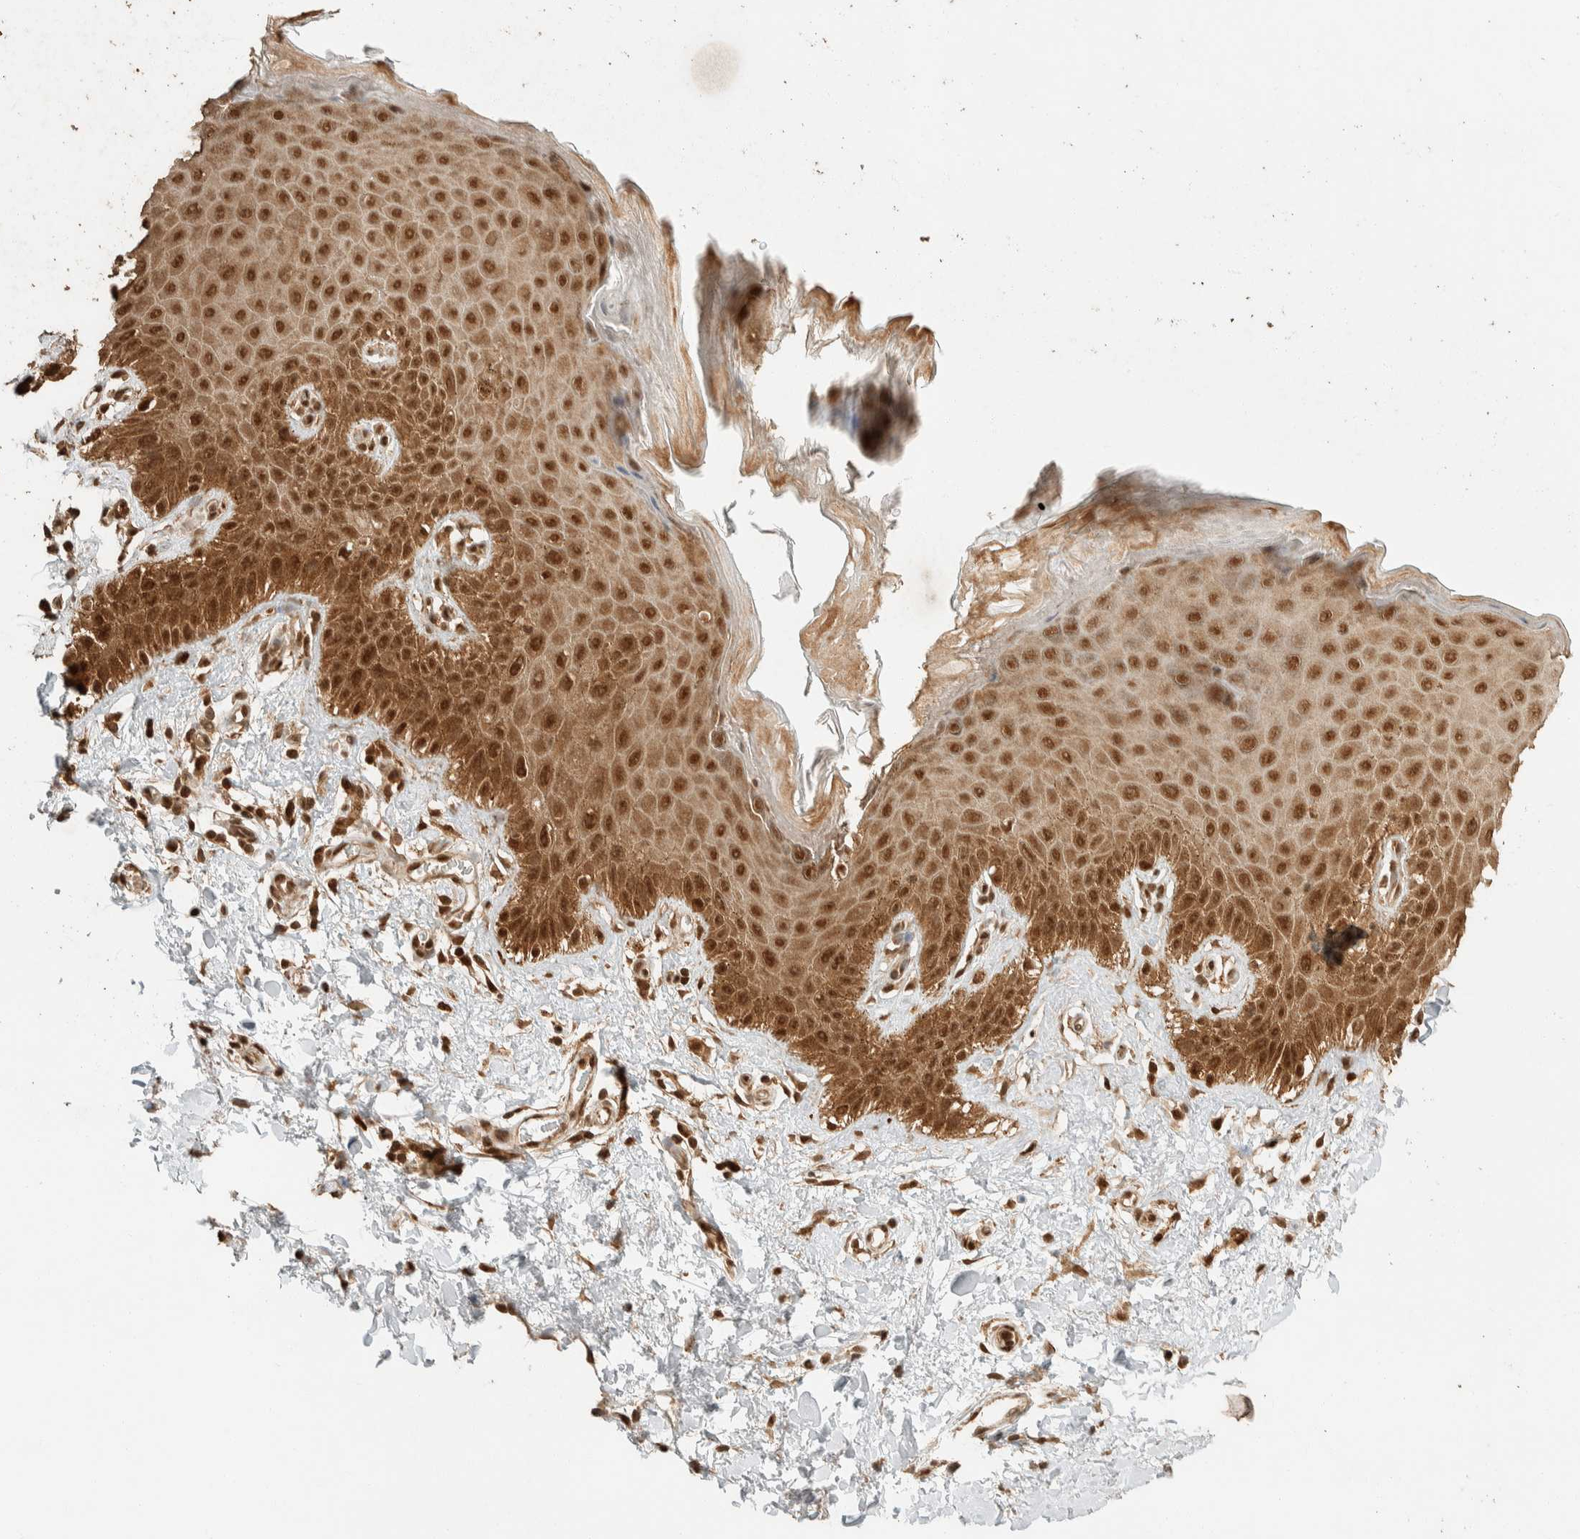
{"staining": {"intensity": "strong", "quantity": ">75%", "location": "cytoplasmic/membranous,nuclear"}, "tissue": "skin", "cell_type": "Epidermal cells", "image_type": "normal", "snomed": [{"axis": "morphology", "description": "Normal tissue, NOS"}, {"axis": "topography", "description": "Anal"}], "caption": "Skin stained with DAB (3,3'-diaminobenzidine) immunohistochemistry (IHC) displays high levels of strong cytoplasmic/membranous,nuclear expression in about >75% of epidermal cells. The protein of interest is shown in brown color, while the nuclei are stained blue.", "gene": "ZBTB2", "patient": {"sex": "male", "age": 44}}